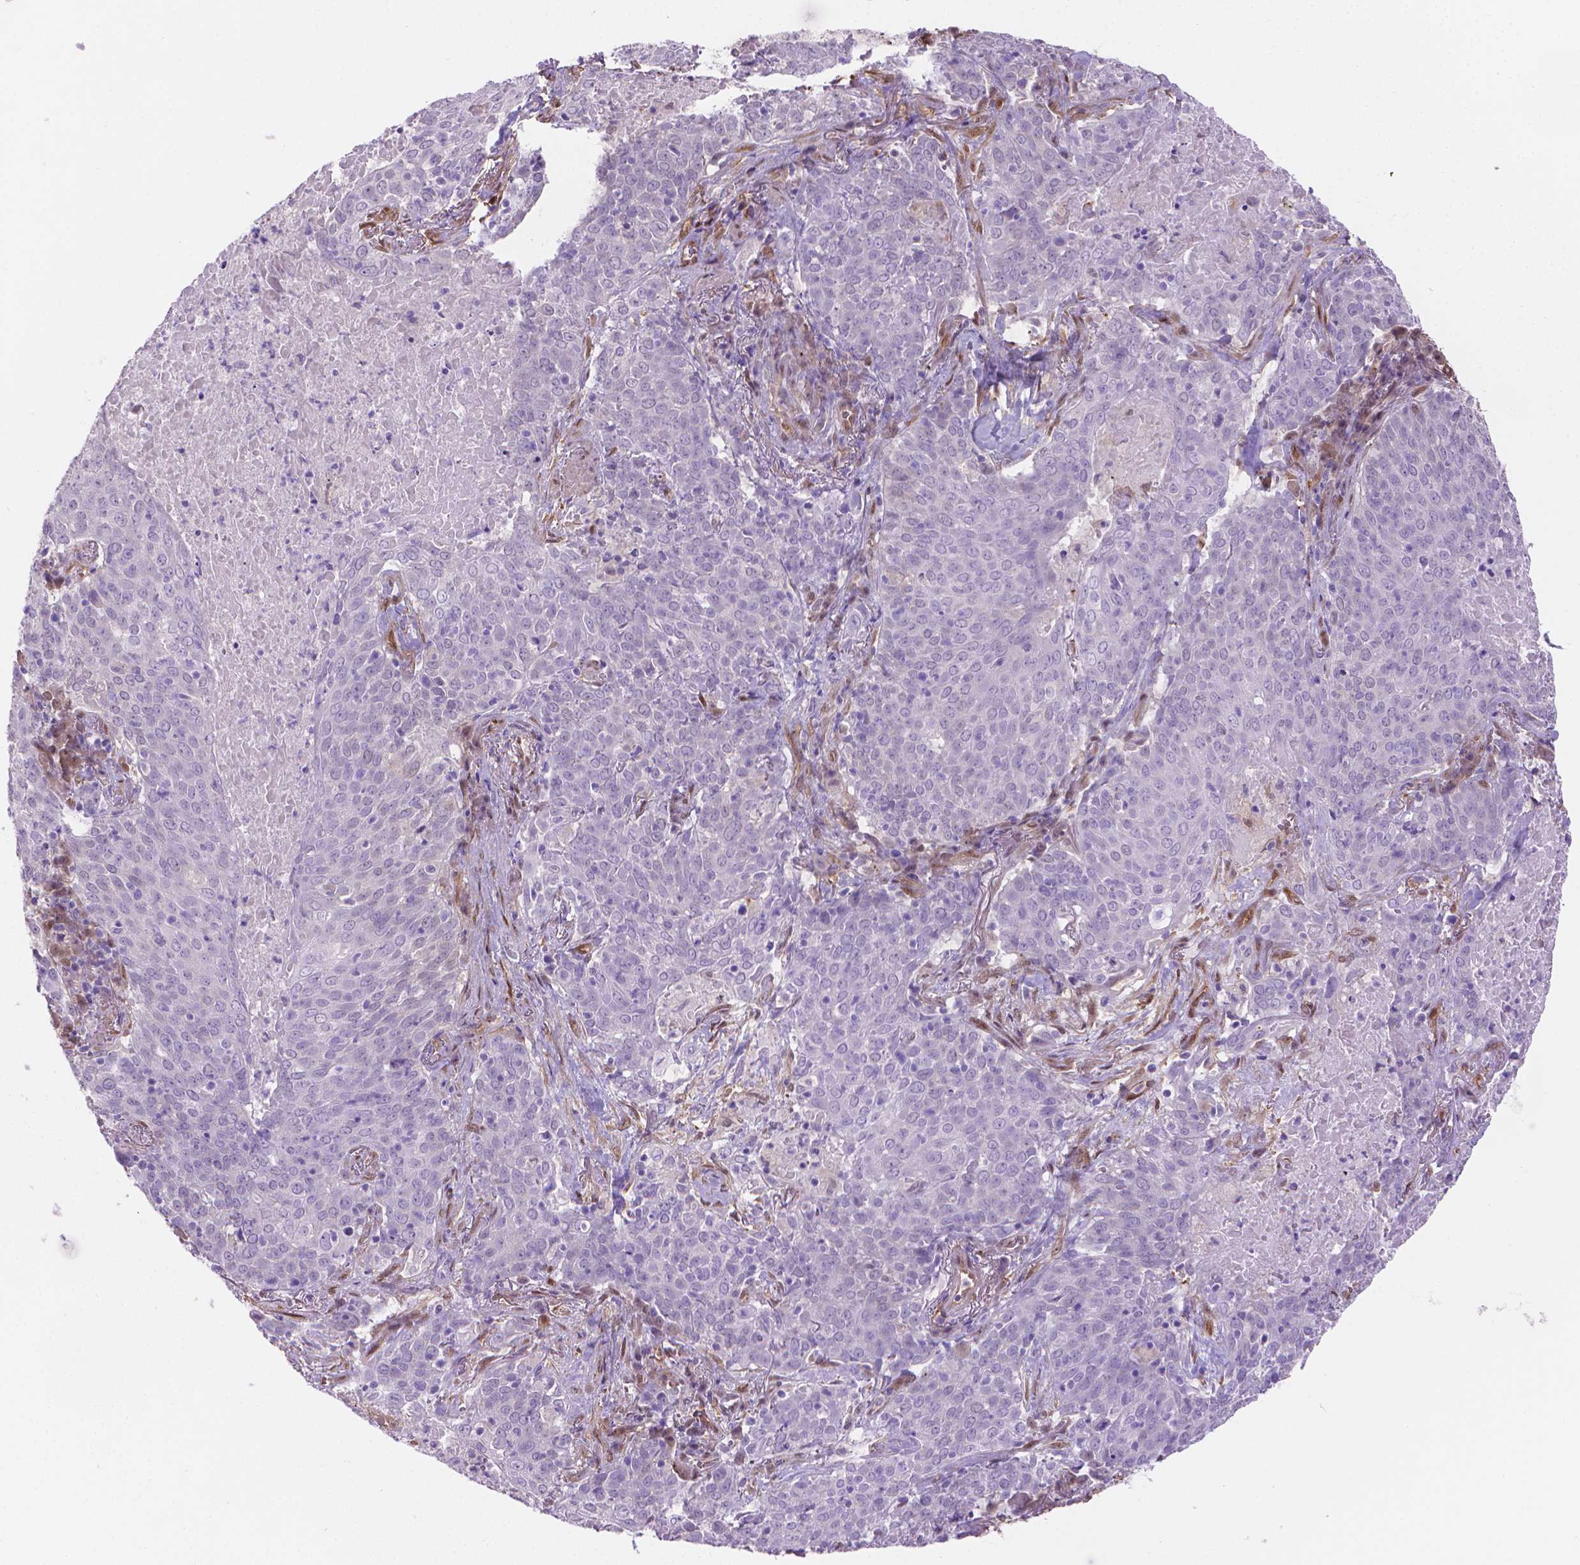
{"staining": {"intensity": "negative", "quantity": "none", "location": "none"}, "tissue": "lung cancer", "cell_type": "Tumor cells", "image_type": "cancer", "snomed": [{"axis": "morphology", "description": "Squamous cell carcinoma, NOS"}, {"axis": "topography", "description": "Lung"}], "caption": "Lung squamous cell carcinoma was stained to show a protein in brown. There is no significant positivity in tumor cells.", "gene": "CLIC4", "patient": {"sex": "male", "age": 82}}